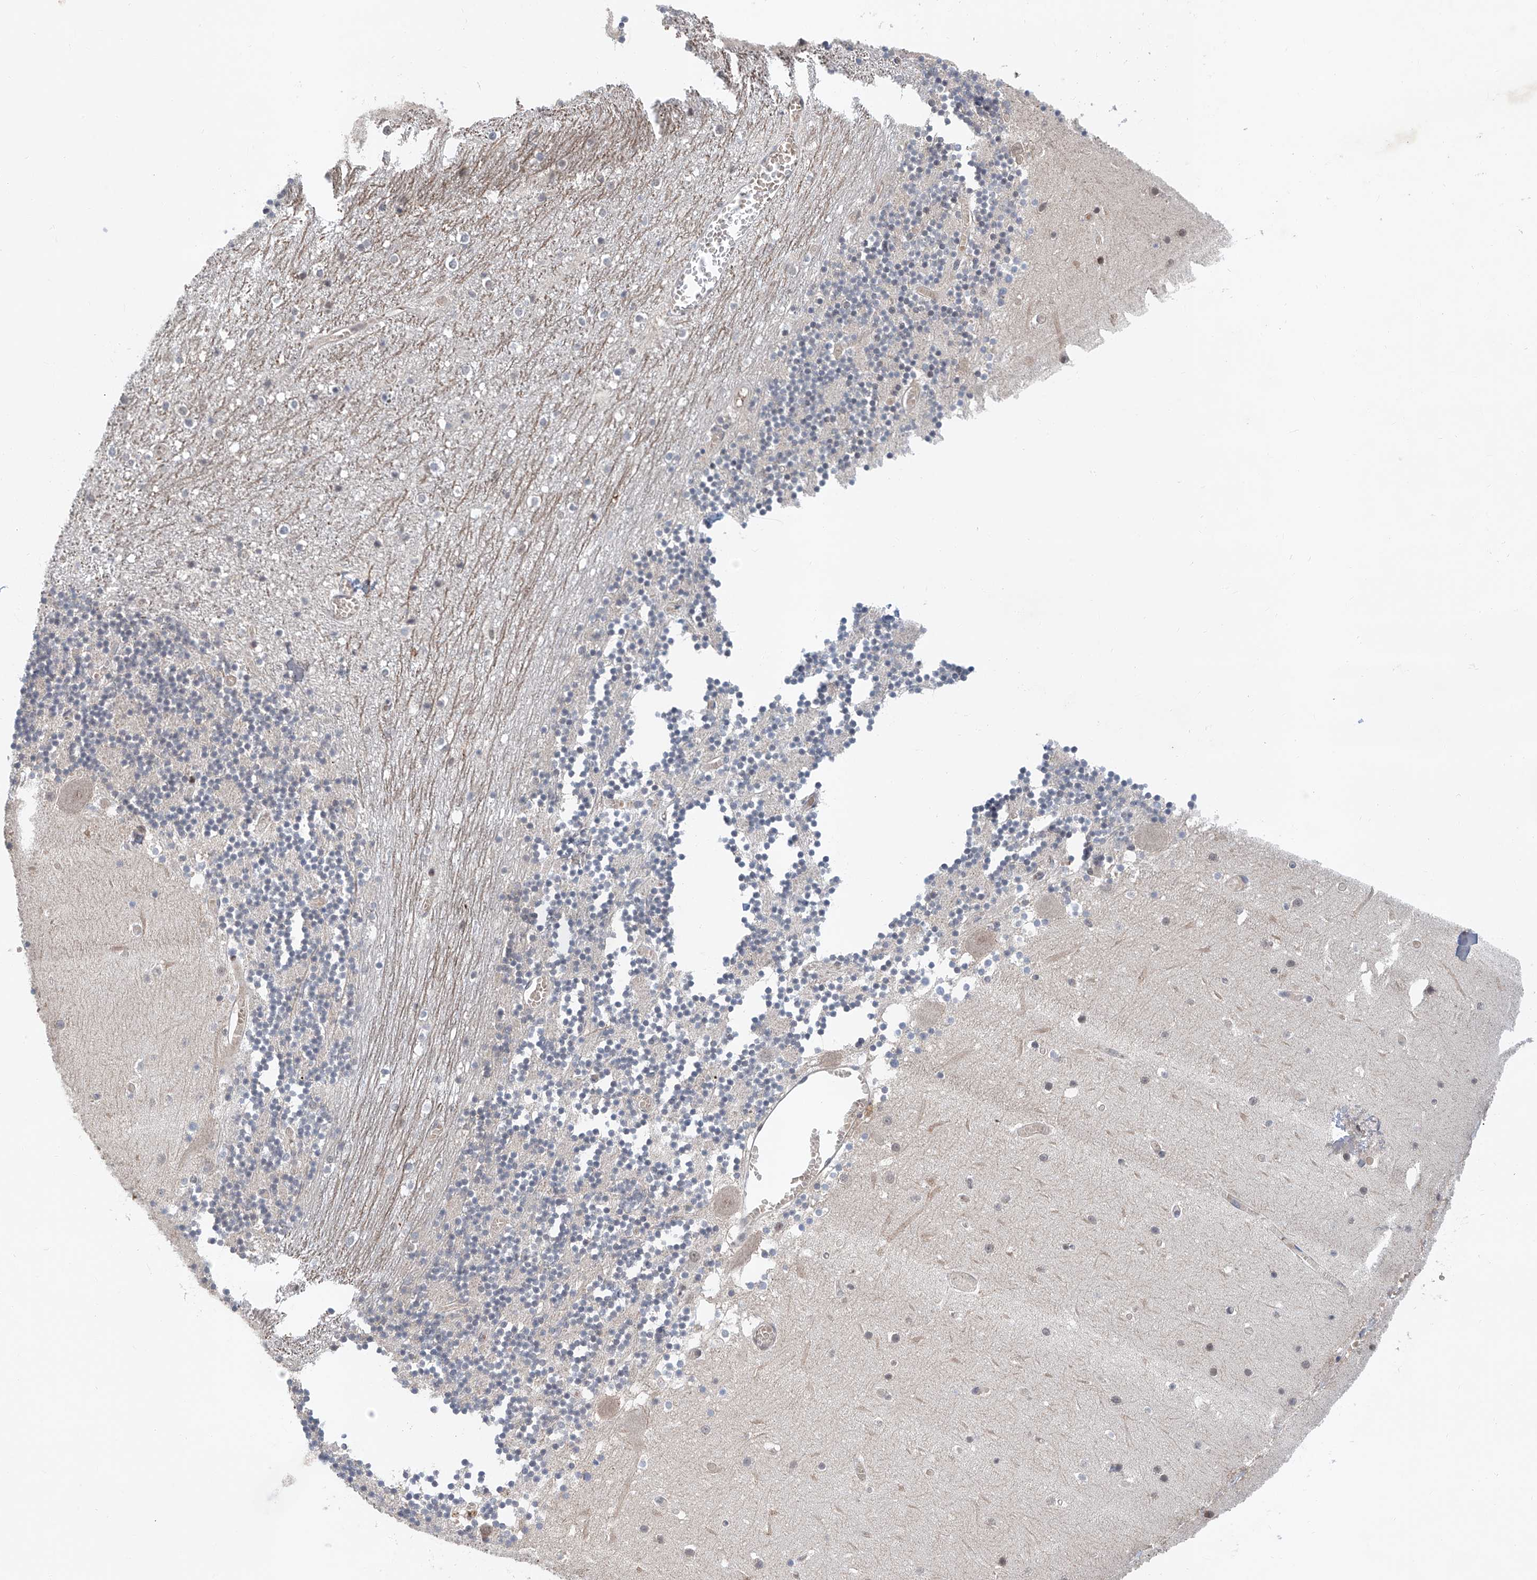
{"staining": {"intensity": "negative", "quantity": "none", "location": "none"}, "tissue": "cerebellum", "cell_type": "Cells in granular layer", "image_type": "normal", "snomed": [{"axis": "morphology", "description": "Normal tissue, NOS"}, {"axis": "topography", "description": "Cerebellum"}], "caption": "High power microscopy histopathology image of an IHC histopathology image of normal cerebellum, revealing no significant staining in cells in granular layer. The staining was performed using DAB (3,3'-diaminobenzidine) to visualize the protein expression in brown, while the nuclei were stained in blue with hematoxylin (Magnification: 20x).", "gene": "SNRNP200", "patient": {"sex": "female", "age": 28}}